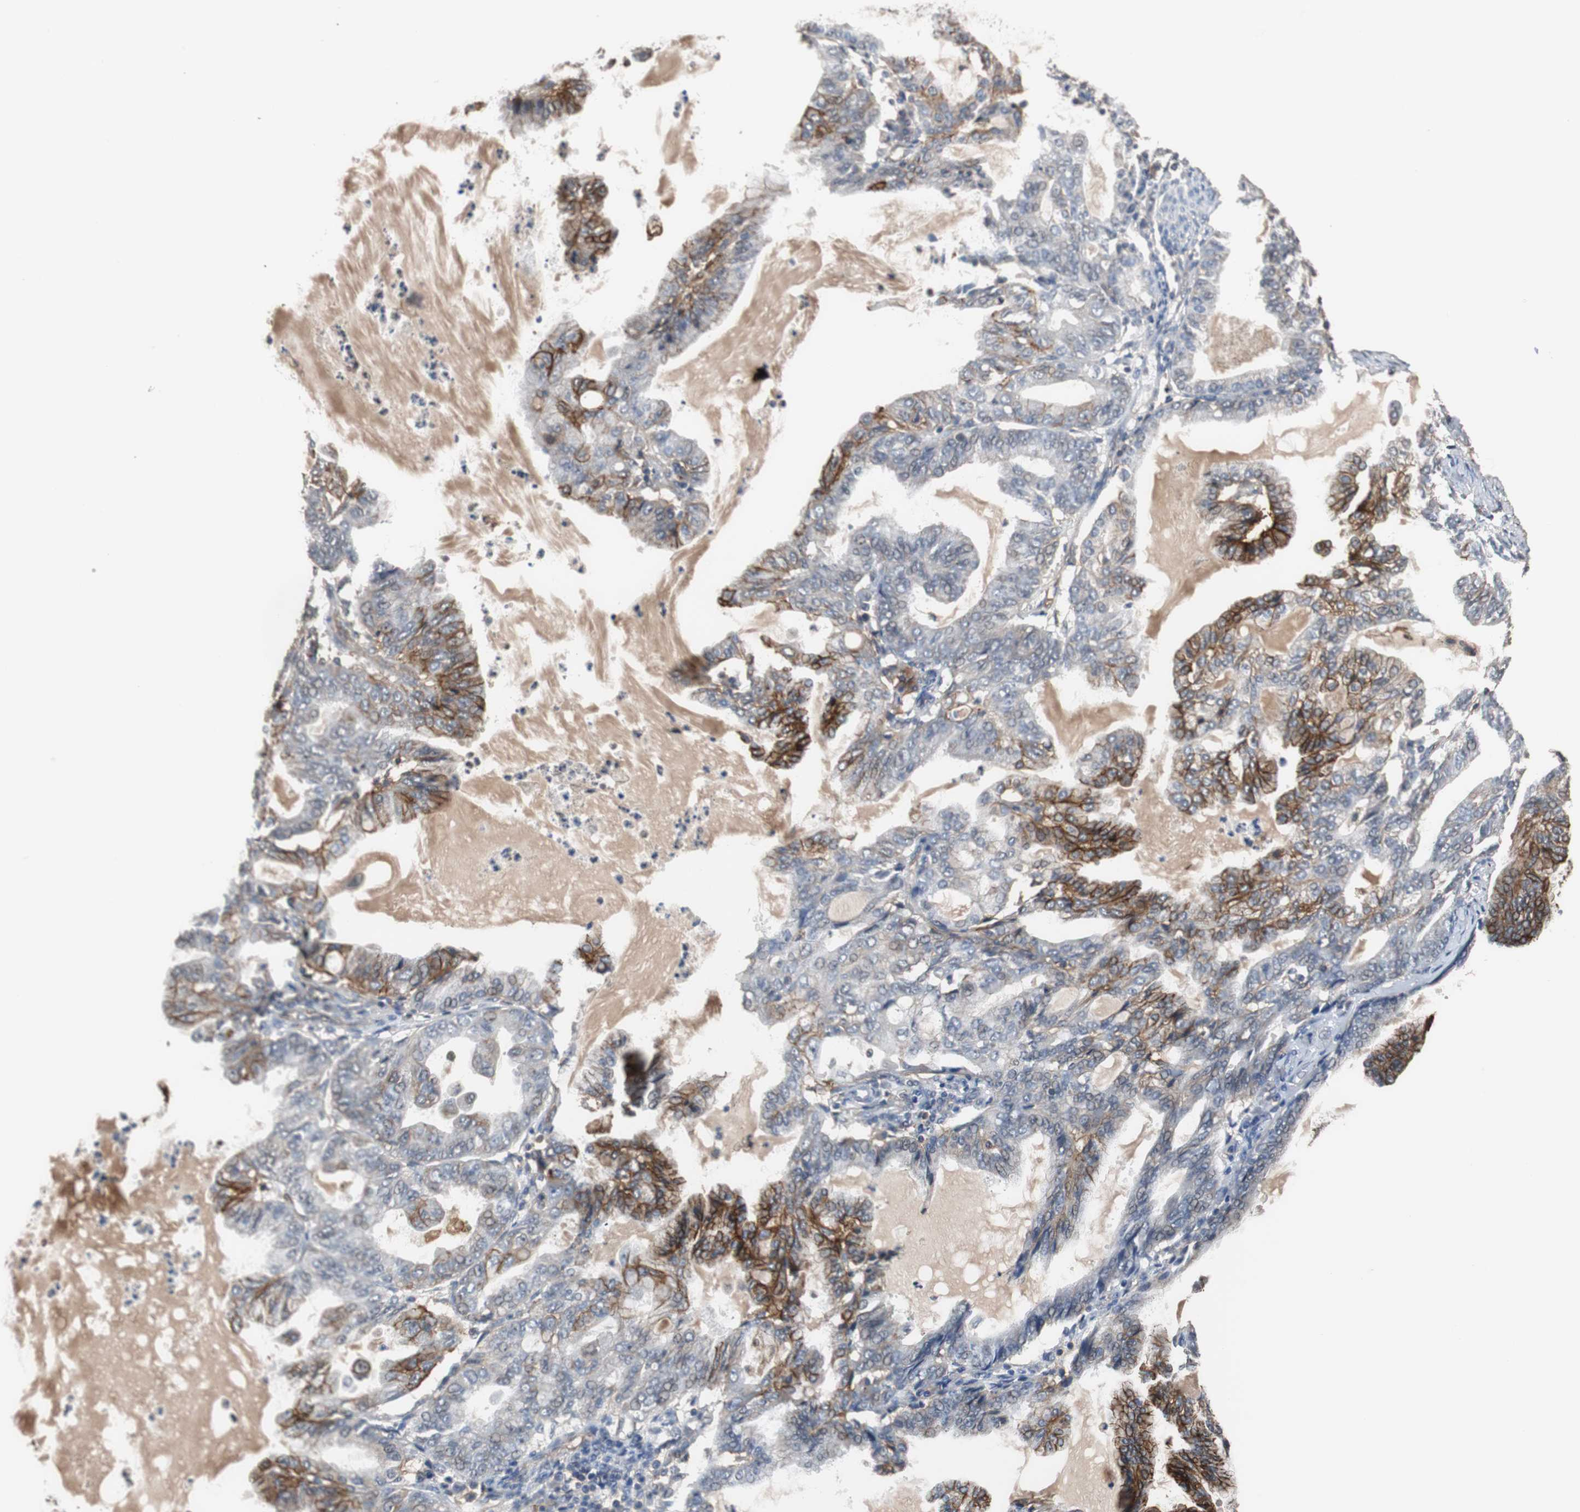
{"staining": {"intensity": "strong", "quantity": "25%-75%", "location": "cytoplasmic/membranous"}, "tissue": "endometrial cancer", "cell_type": "Tumor cells", "image_type": "cancer", "snomed": [{"axis": "morphology", "description": "Adenocarcinoma, NOS"}, {"axis": "topography", "description": "Endometrium"}], "caption": "Immunohistochemistry histopathology image of human endometrial adenocarcinoma stained for a protein (brown), which shows high levels of strong cytoplasmic/membranous expression in approximately 25%-75% of tumor cells.", "gene": "NDRG1", "patient": {"sex": "female", "age": 86}}